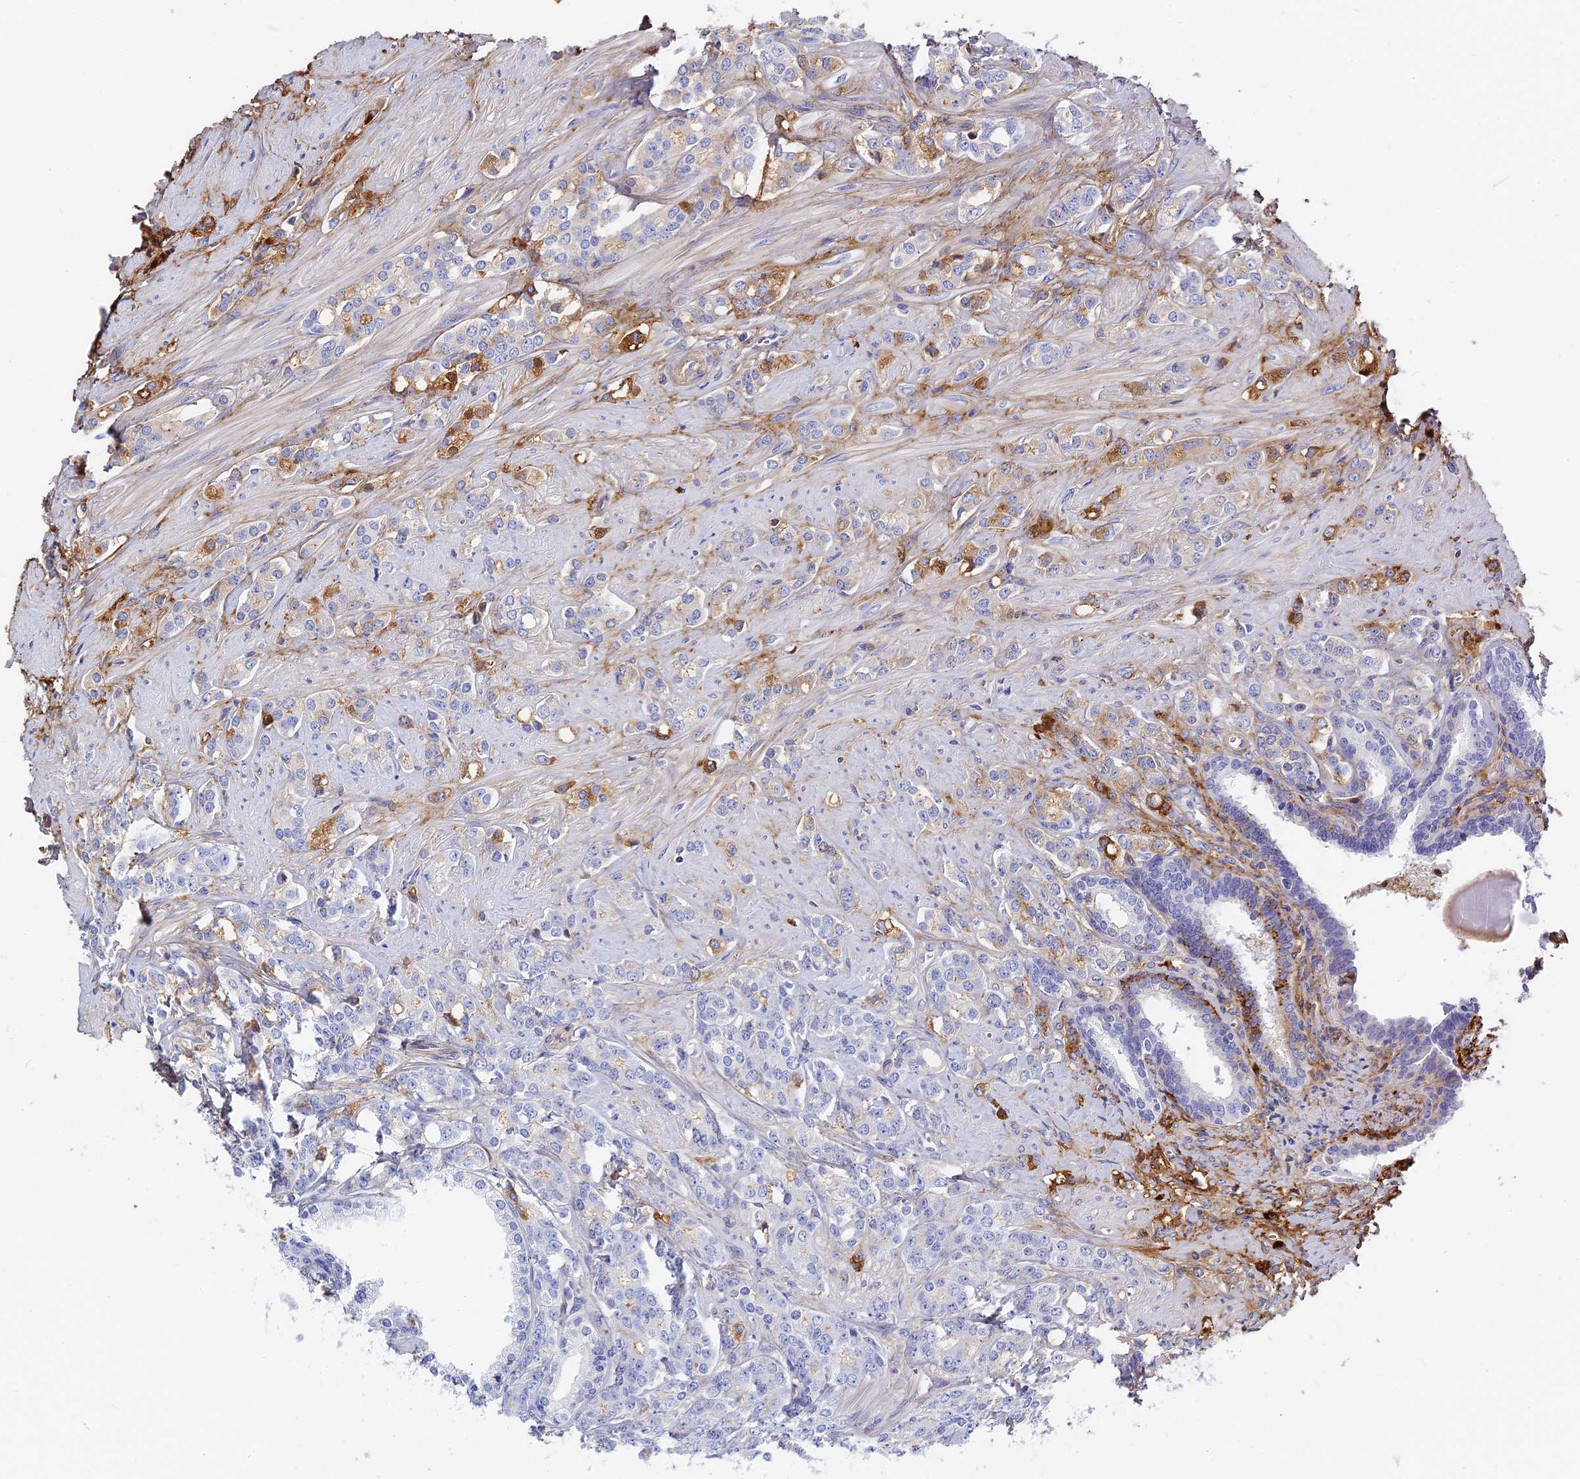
{"staining": {"intensity": "moderate", "quantity": "<25%", "location": "cytoplasmic/membranous"}, "tissue": "prostate cancer", "cell_type": "Tumor cells", "image_type": "cancer", "snomed": [{"axis": "morphology", "description": "Adenocarcinoma, High grade"}, {"axis": "topography", "description": "Prostate"}], "caption": "Immunohistochemical staining of human prostate high-grade adenocarcinoma reveals moderate cytoplasmic/membranous protein positivity in about <25% of tumor cells.", "gene": "ITIH1", "patient": {"sex": "male", "age": 62}}